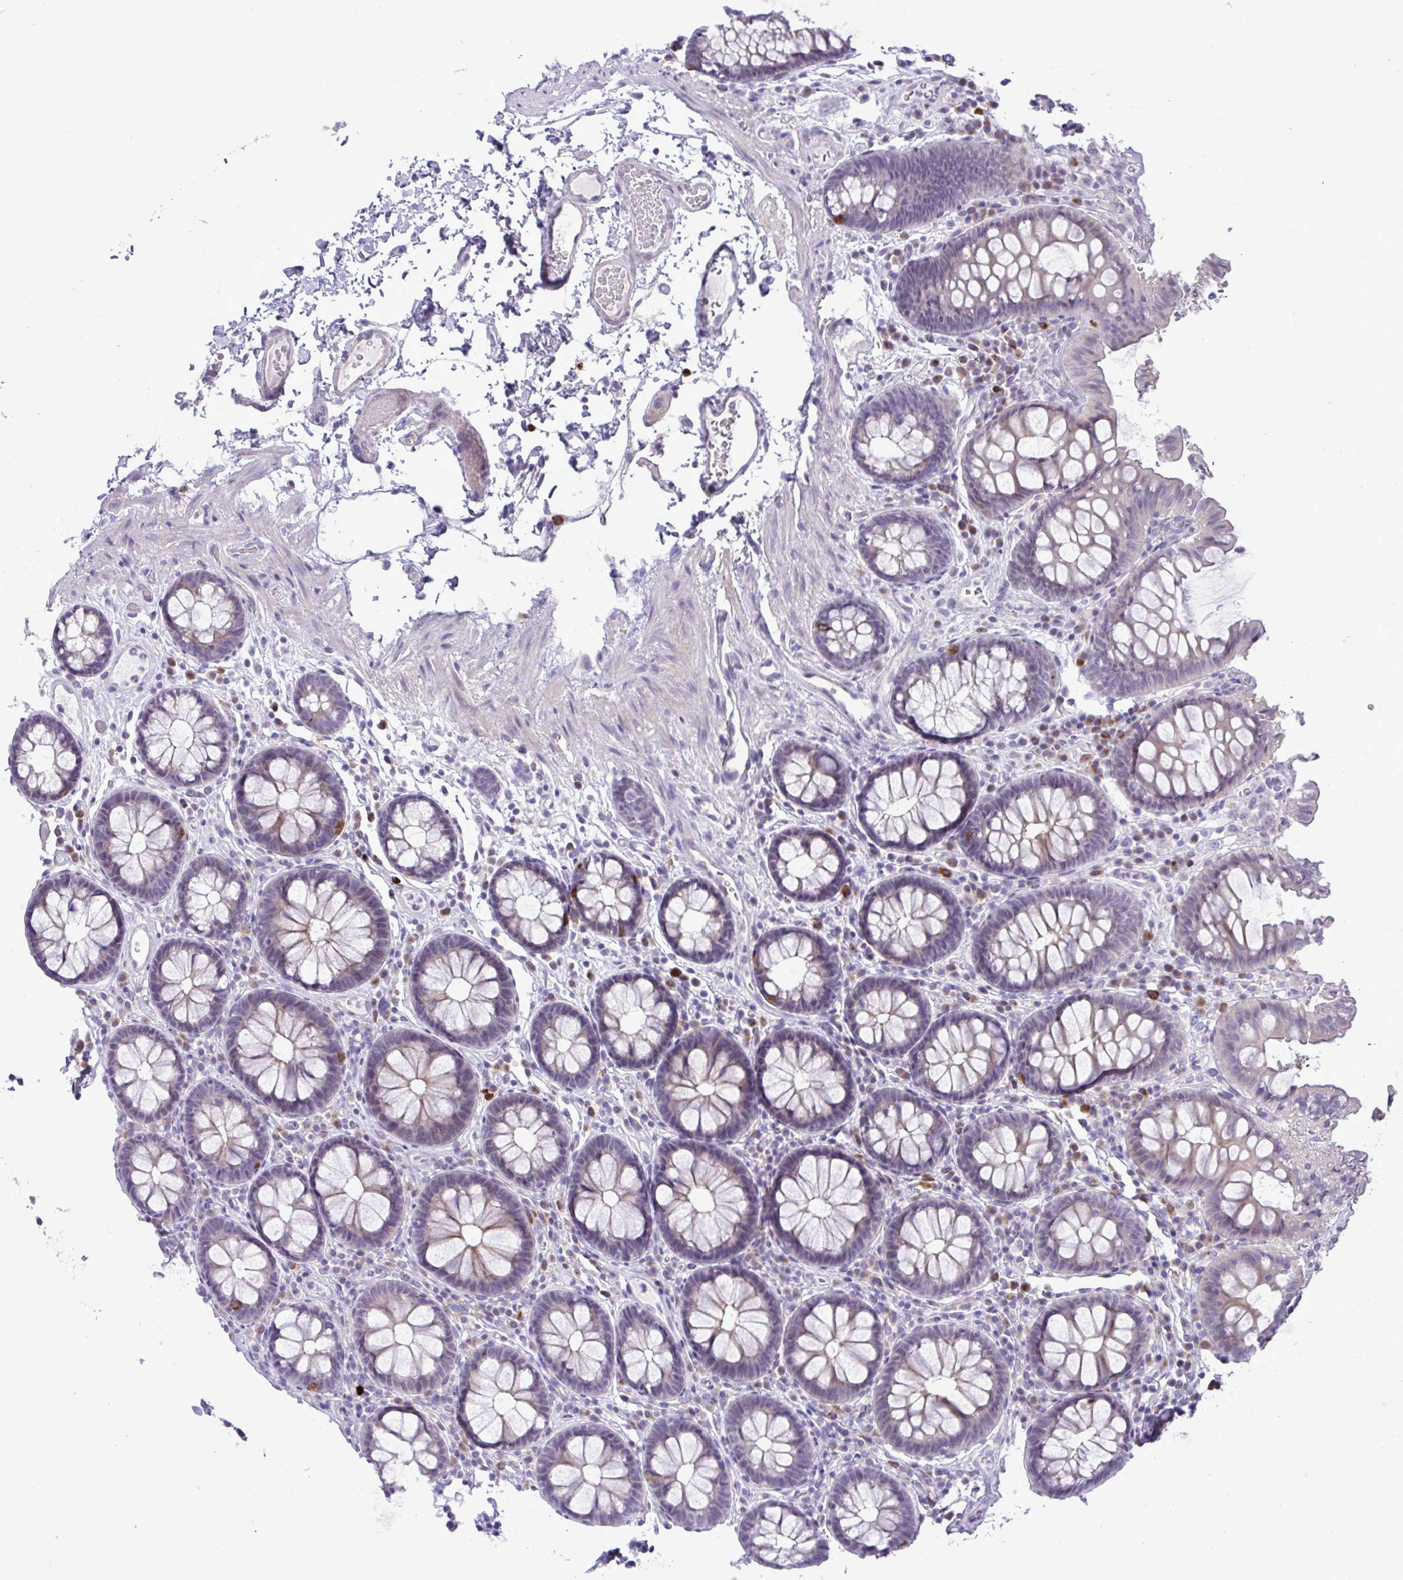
{"staining": {"intensity": "negative", "quantity": "none", "location": "none"}, "tissue": "colon", "cell_type": "Endothelial cells", "image_type": "normal", "snomed": [{"axis": "morphology", "description": "Normal tissue, NOS"}, {"axis": "topography", "description": "Colon"}, {"axis": "topography", "description": "Peripheral nerve tissue"}], "caption": "Protein analysis of benign colon exhibits no significant expression in endothelial cells. (DAB immunohistochemistry (IHC) visualized using brightfield microscopy, high magnification).", "gene": "SPAG1", "patient": {"sex": "male", "age": 84}}